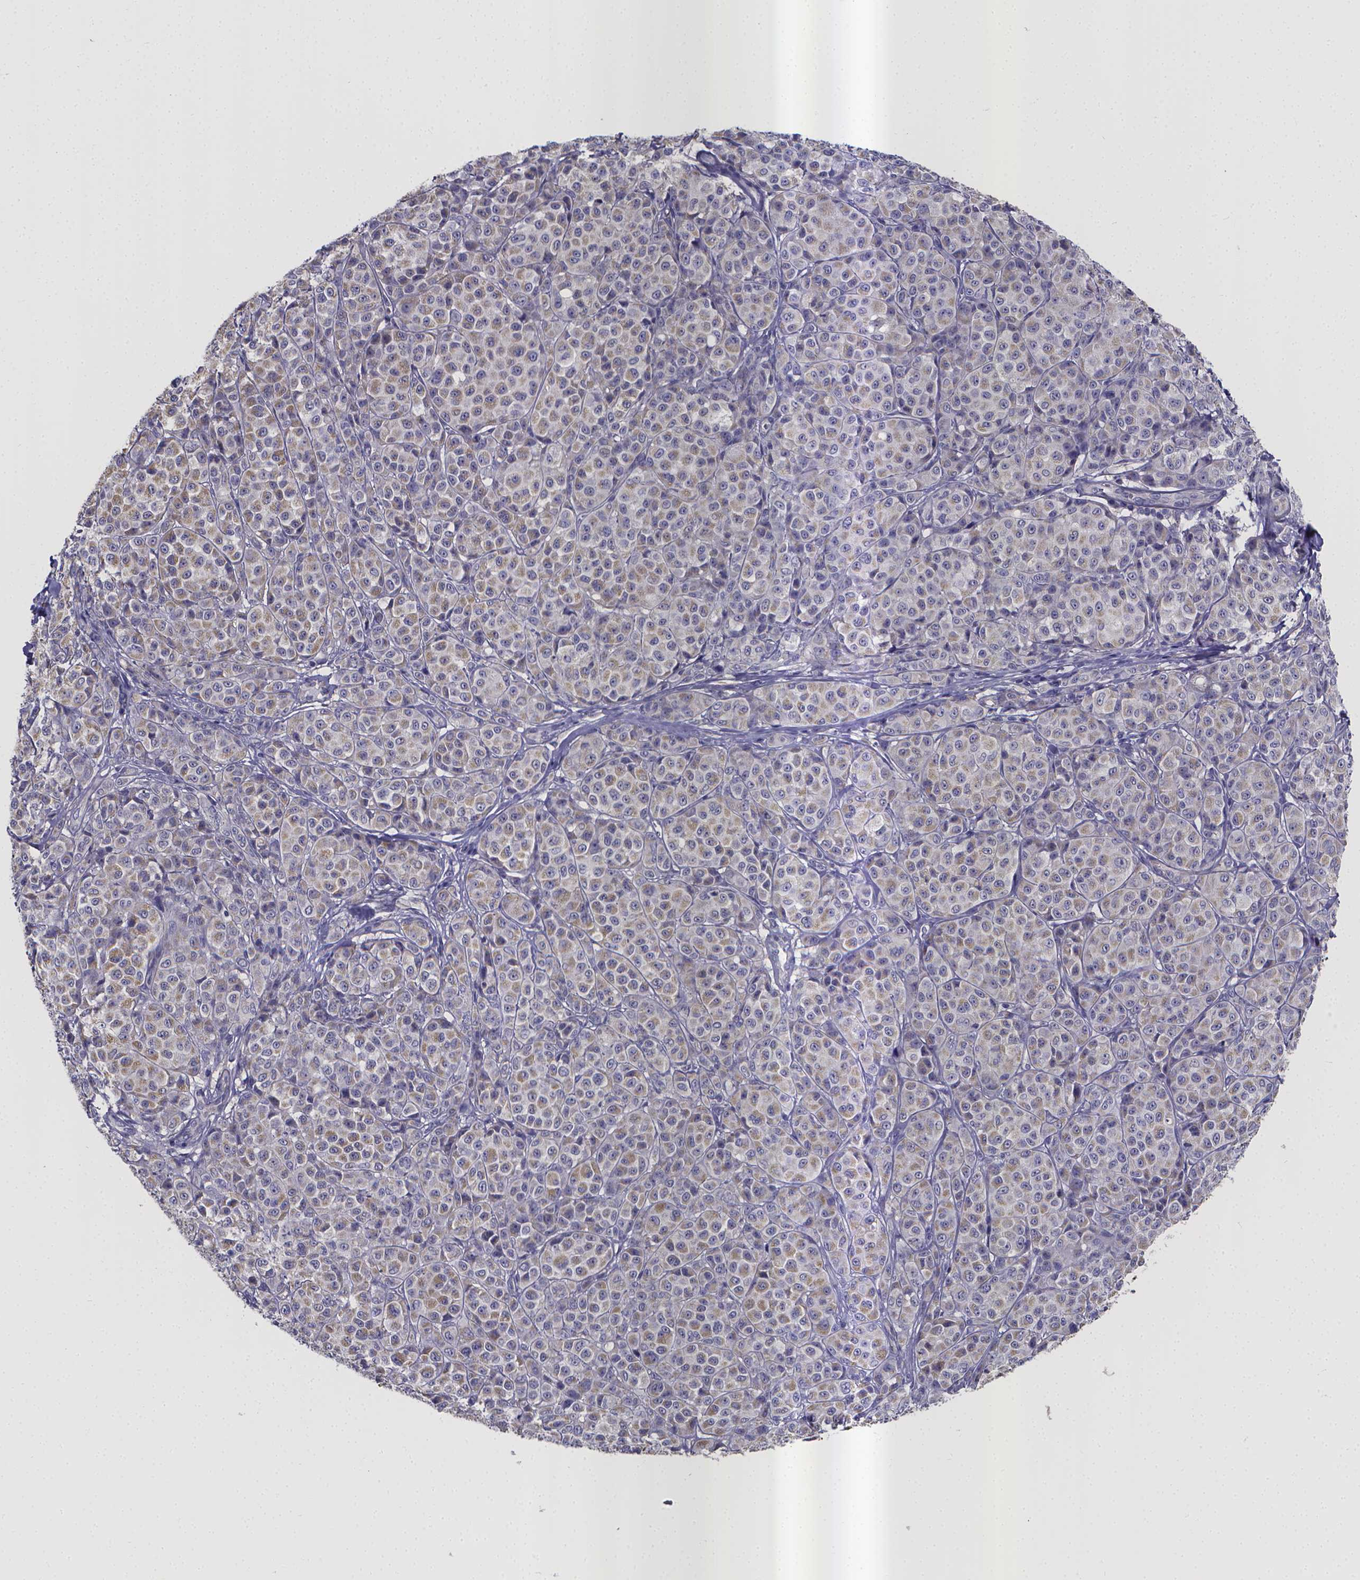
{"staining": {"intensity": "negative", "quantity": "none", "location": "none"}, "tissue": "melanoma", "cell_type": "Tumor cells", "image_type": "cancer", "snomed": [{"axis": "morphology", "description": "Malignant melanoma, NOS"}, {"axis": "topography", "description": "Skin"}], "caption": "Protein analysis of malignant melanoma demonstrates no significant expression in tumor cells.", "gene": "RERG", "patient": {"sex": "male", "age": 89}}